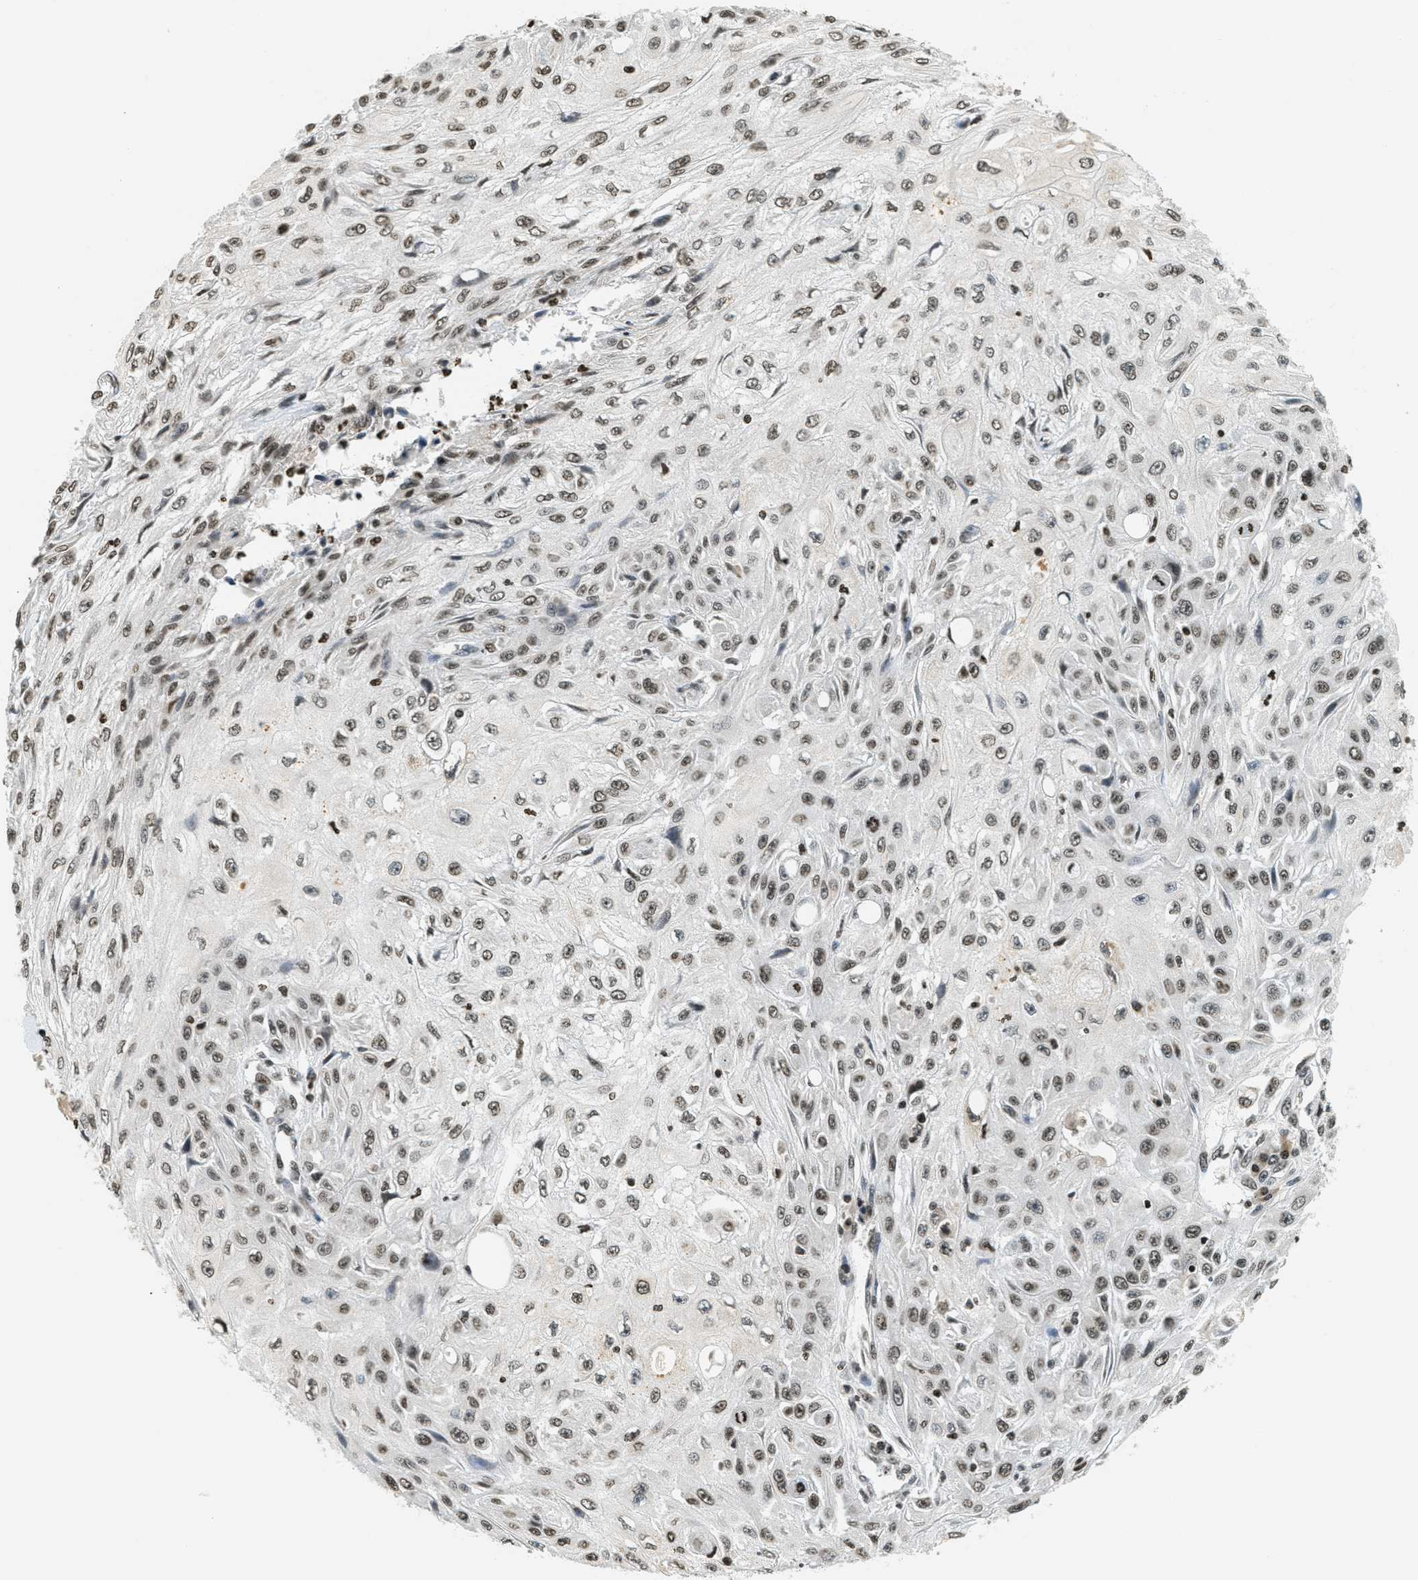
{"staining": {"intensity": "moderate", "quantity": ">75%", "location": "nuclear"}, "tissue": "skin cancer", "cell_type": "Tumor cells", "image_type": "cancer", "snomed": [{"axis": "morphology", "description": "Squamous cell carcinoma, NOS"}, {"axis": "topography", "description": "Skin"}], "caption": "DAB immunohistochemical staining of skin squamous cell carcinoma displays moderate nuclear protein expression in approximately >75% of tumor cells.", "gene": "LDB2", "patient": {"sex": "male", "age": 75}}